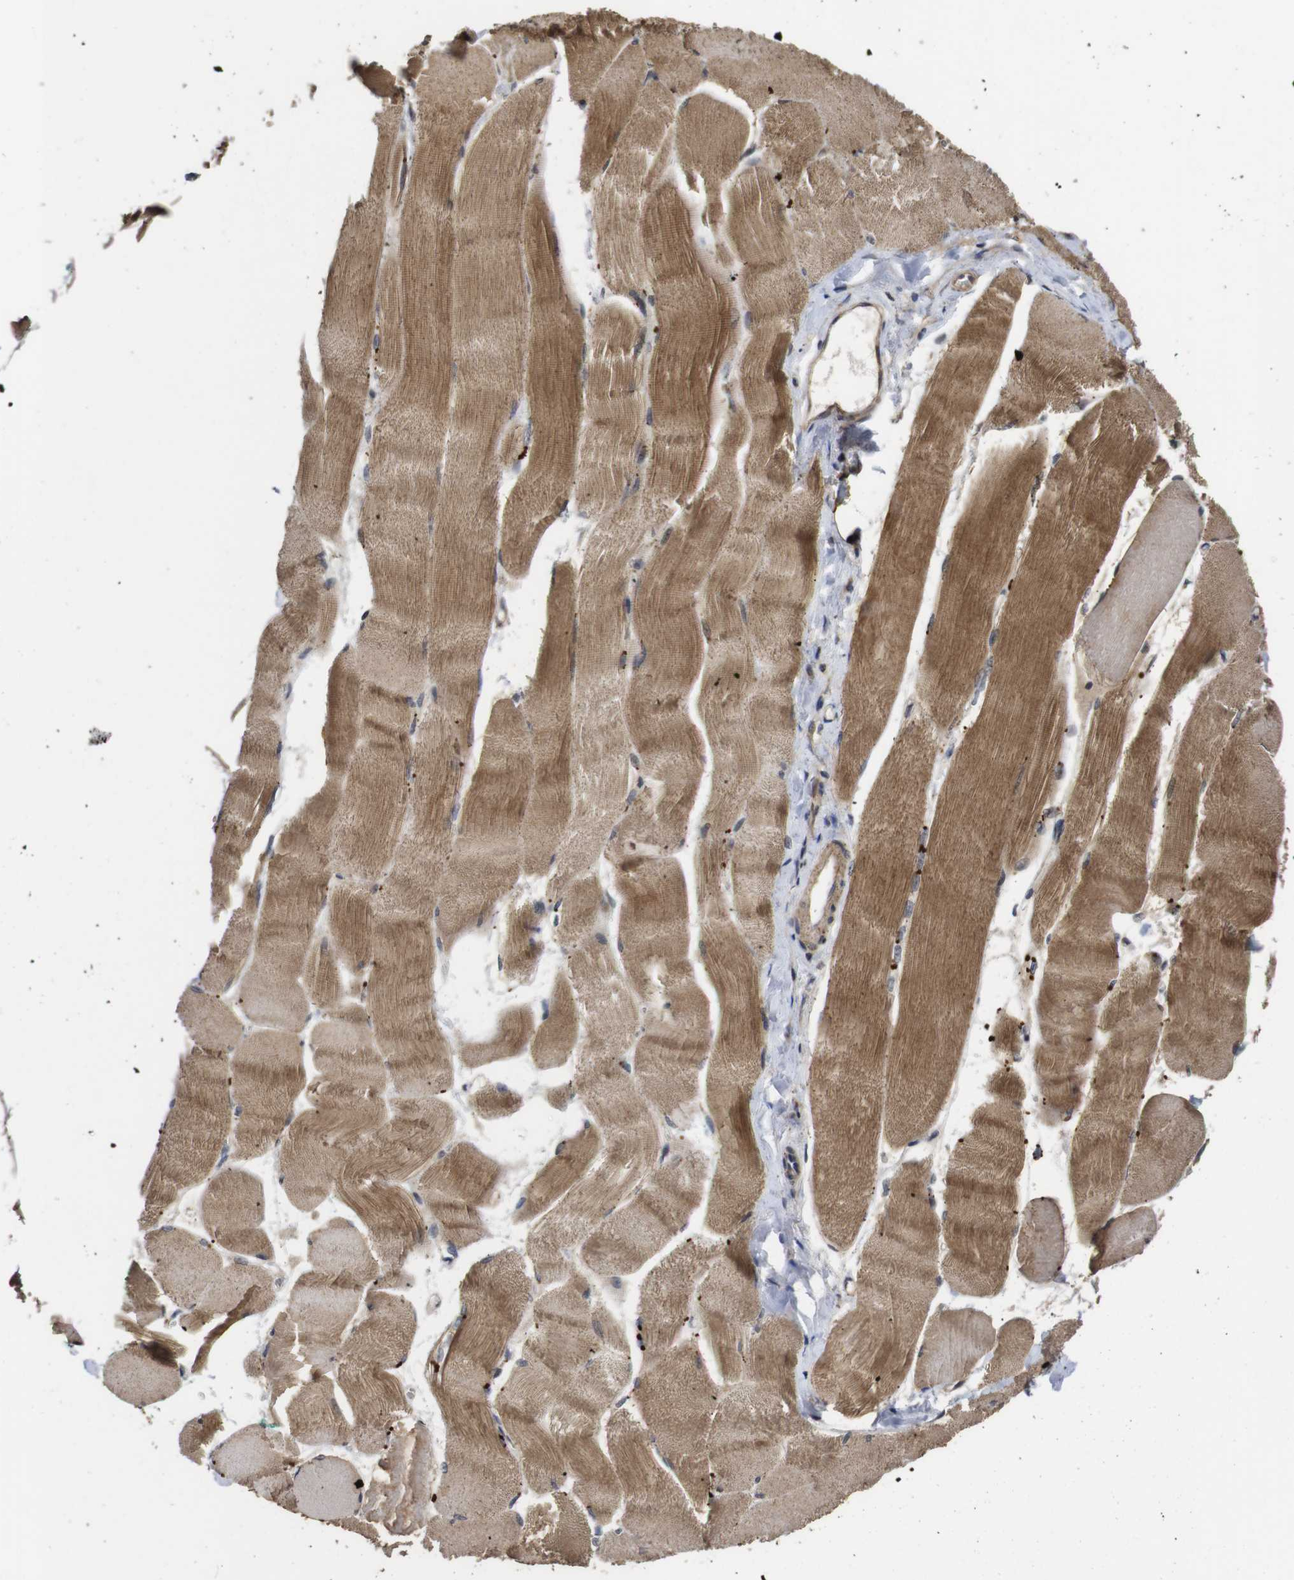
{"staining": {"intensity": "moderate", "quantity": ">75%", "location": "cytoplasmic/membranous"}, "tissue": "skeletal muscle", "cell_type": "Myocytes", "image_type": "normal", "snomed": [{"axis": "morphology", "description": "Normal tissue, NOS"}, {"axis": "morphology", "description": "Squamous cell carcinoma, NOS"}, {"axis": "topography", "description": "Skeletal muscle"}], "caption": "Moderate cytoplasmic/membranous staining is present in about >75% of myocytes in benign skeletal muscle. (Stains: DAB in brown, nuclei in blue, Microscopy: brightfield microscopy at high magnification).", "gene": "PTPN14", "patient": {"sex": "male", "age": 51}}